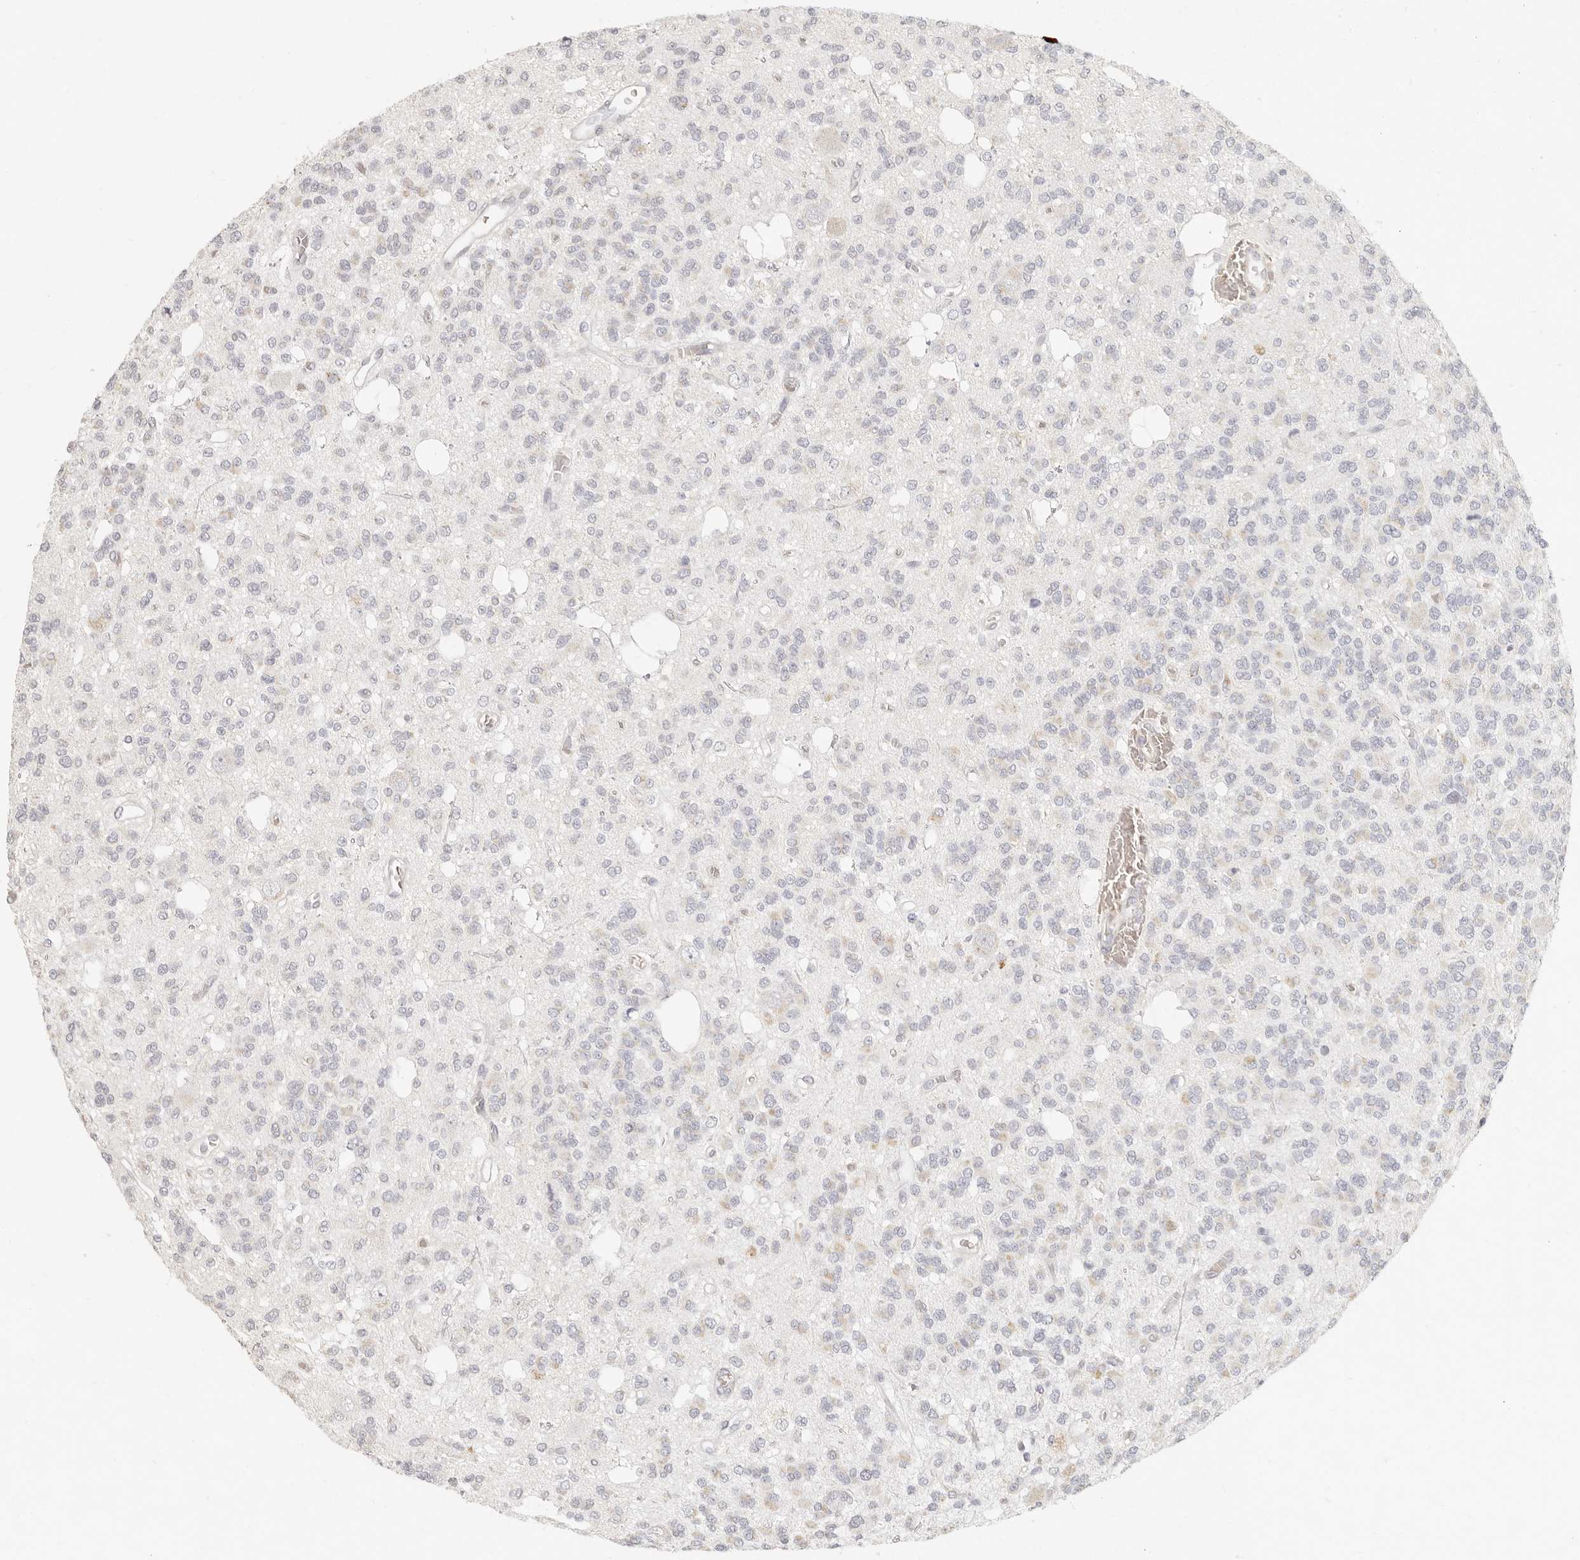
{"staining": {"intensity": "negative", "quantity": "none", "location": "none"}, "tissue": "glioma", "cell_type": "Tumor cells", "image_type": "cancer", "snomed": [{"axis": "morphology", "description": "Glioma, malignant, Low grade"}, {"axis": "topography", "description": "Brain"}], "caption": "High magnification brightfield microscopy of glioma stained with DAB (3,3'-diaminobenzidine) (brown) and counterstained with hematoxylin (blue): tumor cells show no significant positivity.", "gene": "NIBAN1", "patient": {"sex": "male", "age": 38}}